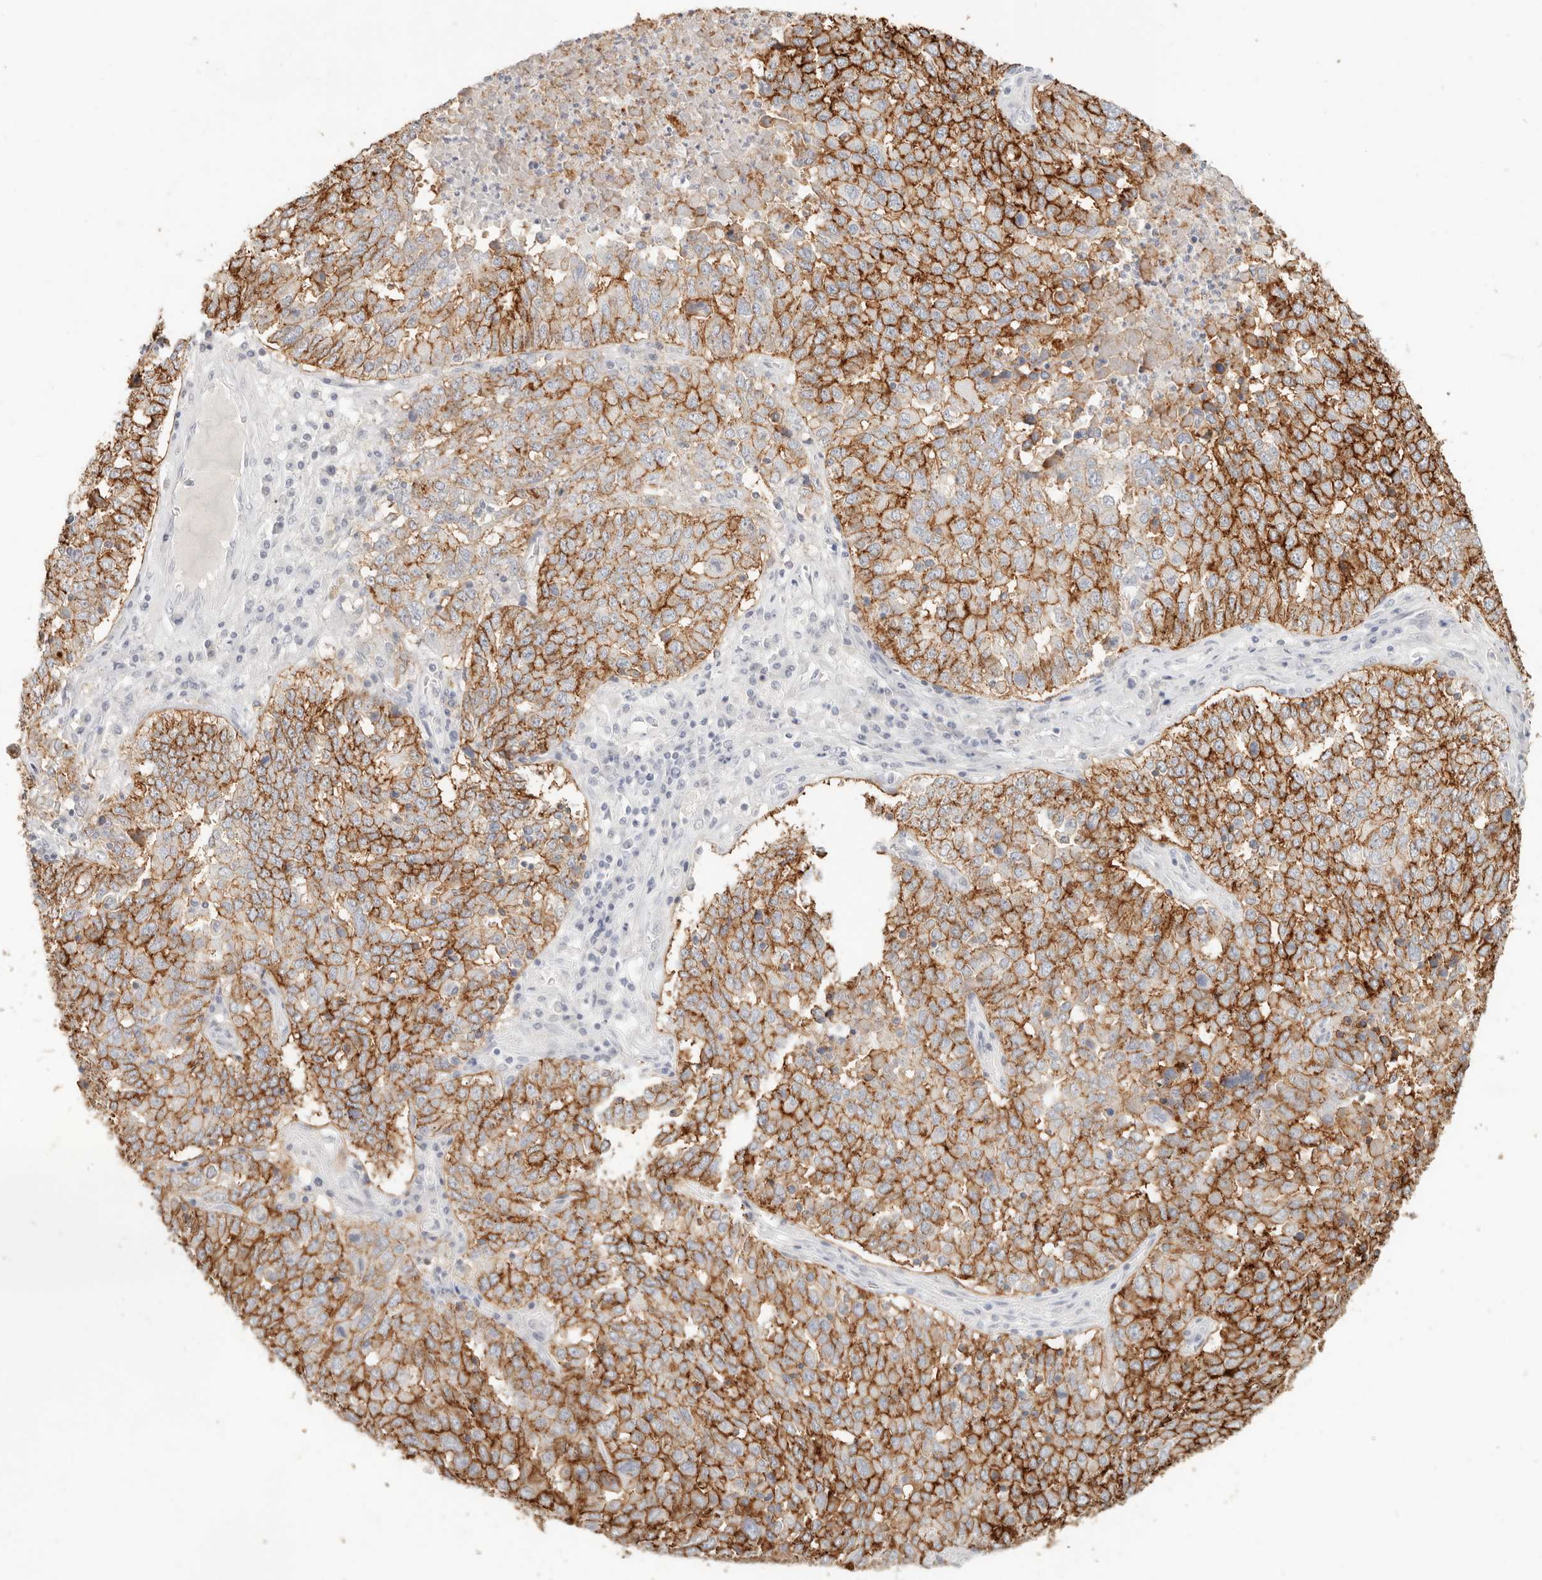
{"staining": {"intensity": "strong", "quantity": ">75%", "location": "cytoplasmic/membranous"}, "tissue": "ovarian cancer", "cell_type": "Tumor cells", "image_type": "cancer", "snomed": [{"axis": "morphology", "description": "Carcinoma, endometroid"}, {"axis": "topography", "description": "Ovary"}], "caption": "Immunohistochemical staining of ovarian cancer demonstrates strong cytoplasmic/membranous protein expression in approximately >75% of tumor cells.", "gene": "EPCAM", "patient": {"sex": "female", "age": 62}}